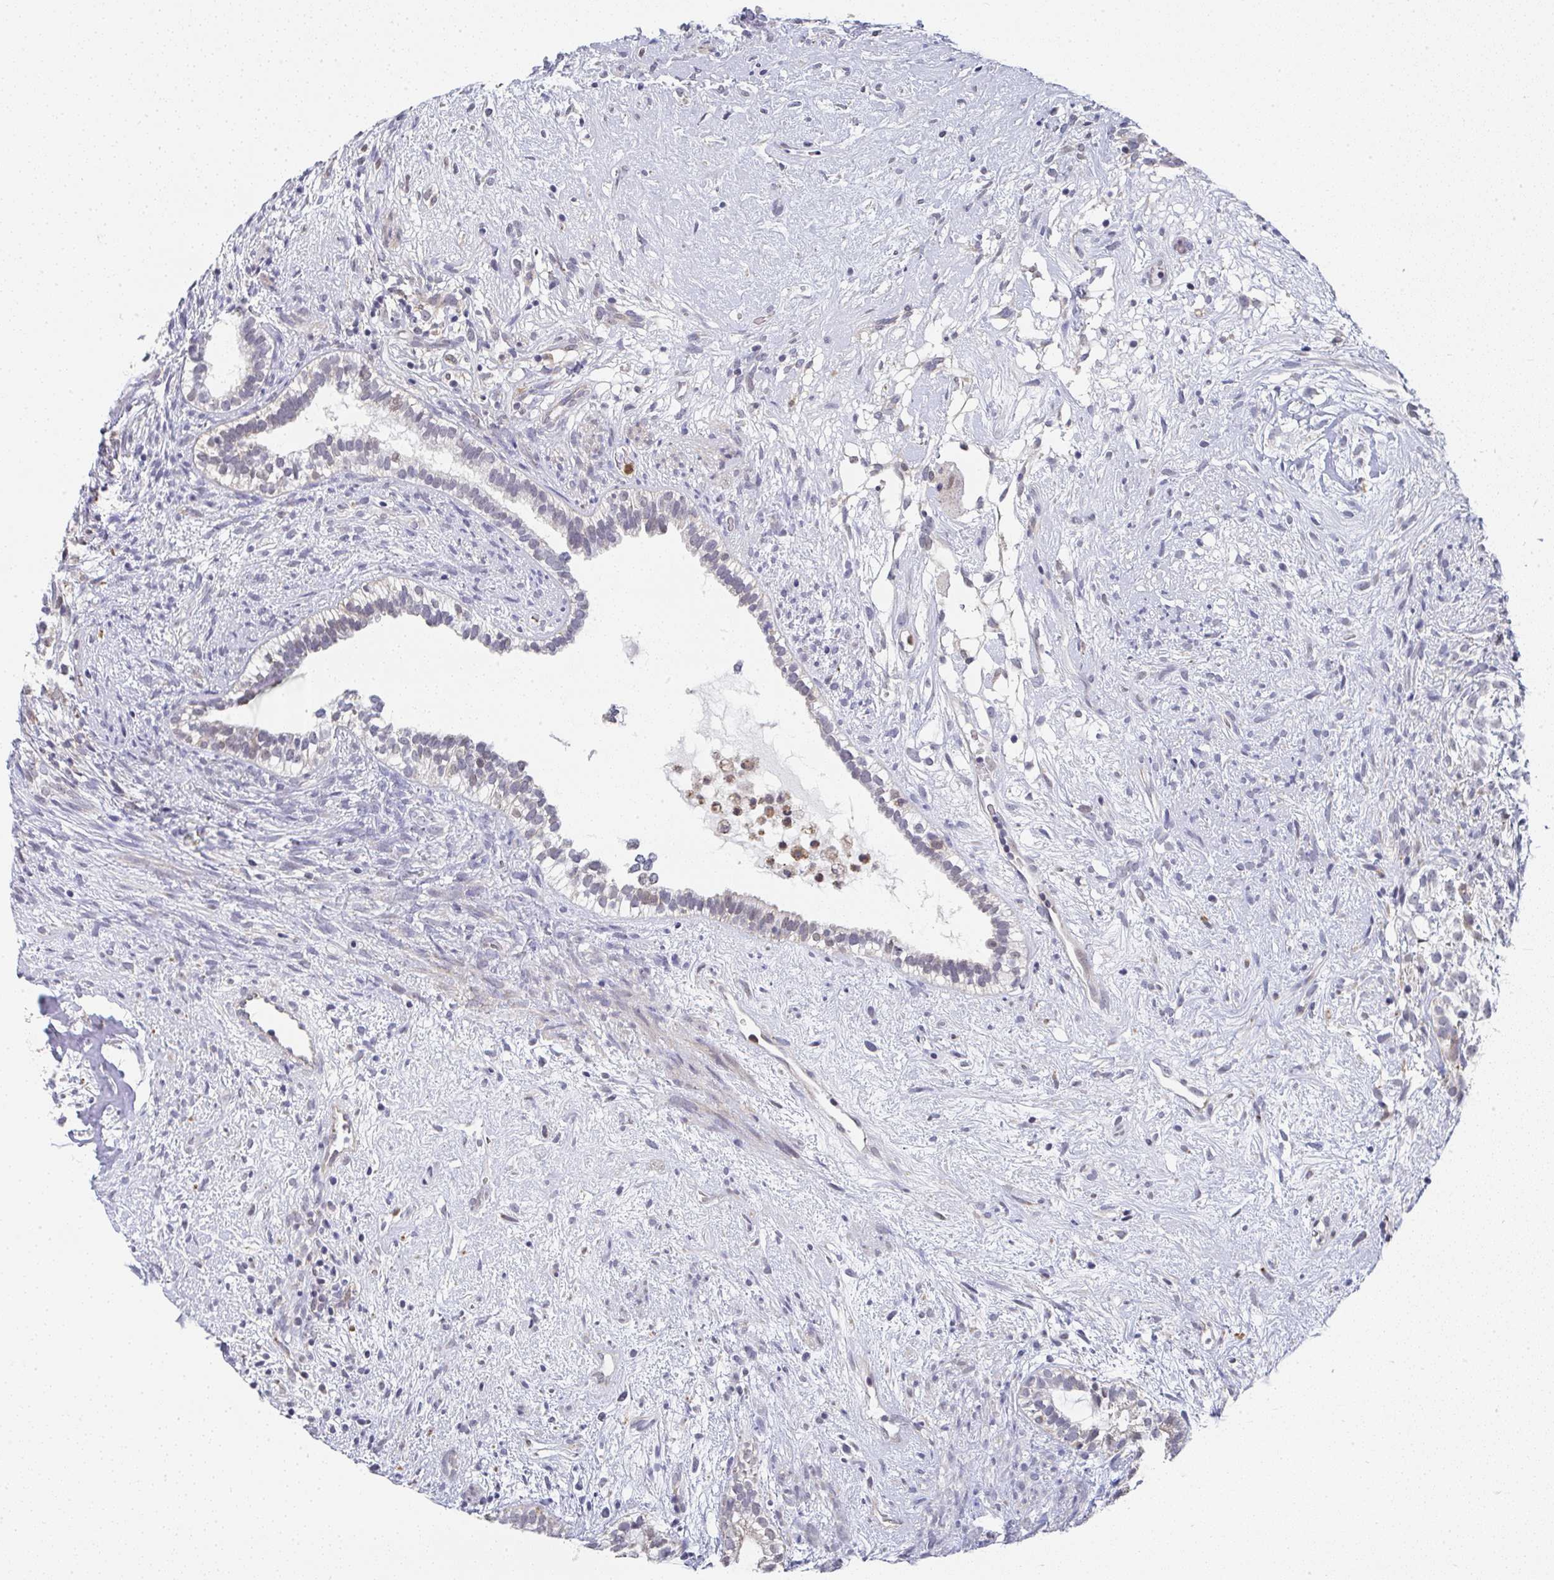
{"staining": {"intensity": "weak", "quantity": "<25%", "location": "cytoplasmic/membranous"}, "tissue": "testis cancer", "cell_type": "Tumor cells", "image_type": "cancer", "snomed": [{"axis": "morphology", "description": "Seminoma, NOS"}, {"axis": "morphology", "description": "Carcinoma, Embryonal, NOS"}, {"axis": "topography", "description": "Testis"}], "caption": "A micrograph of seminoma (testis) stained for a protein shows no brown staining in tumor cells.", "gene": "NCF1", "patient": {"sex": "male", "age": 41}}